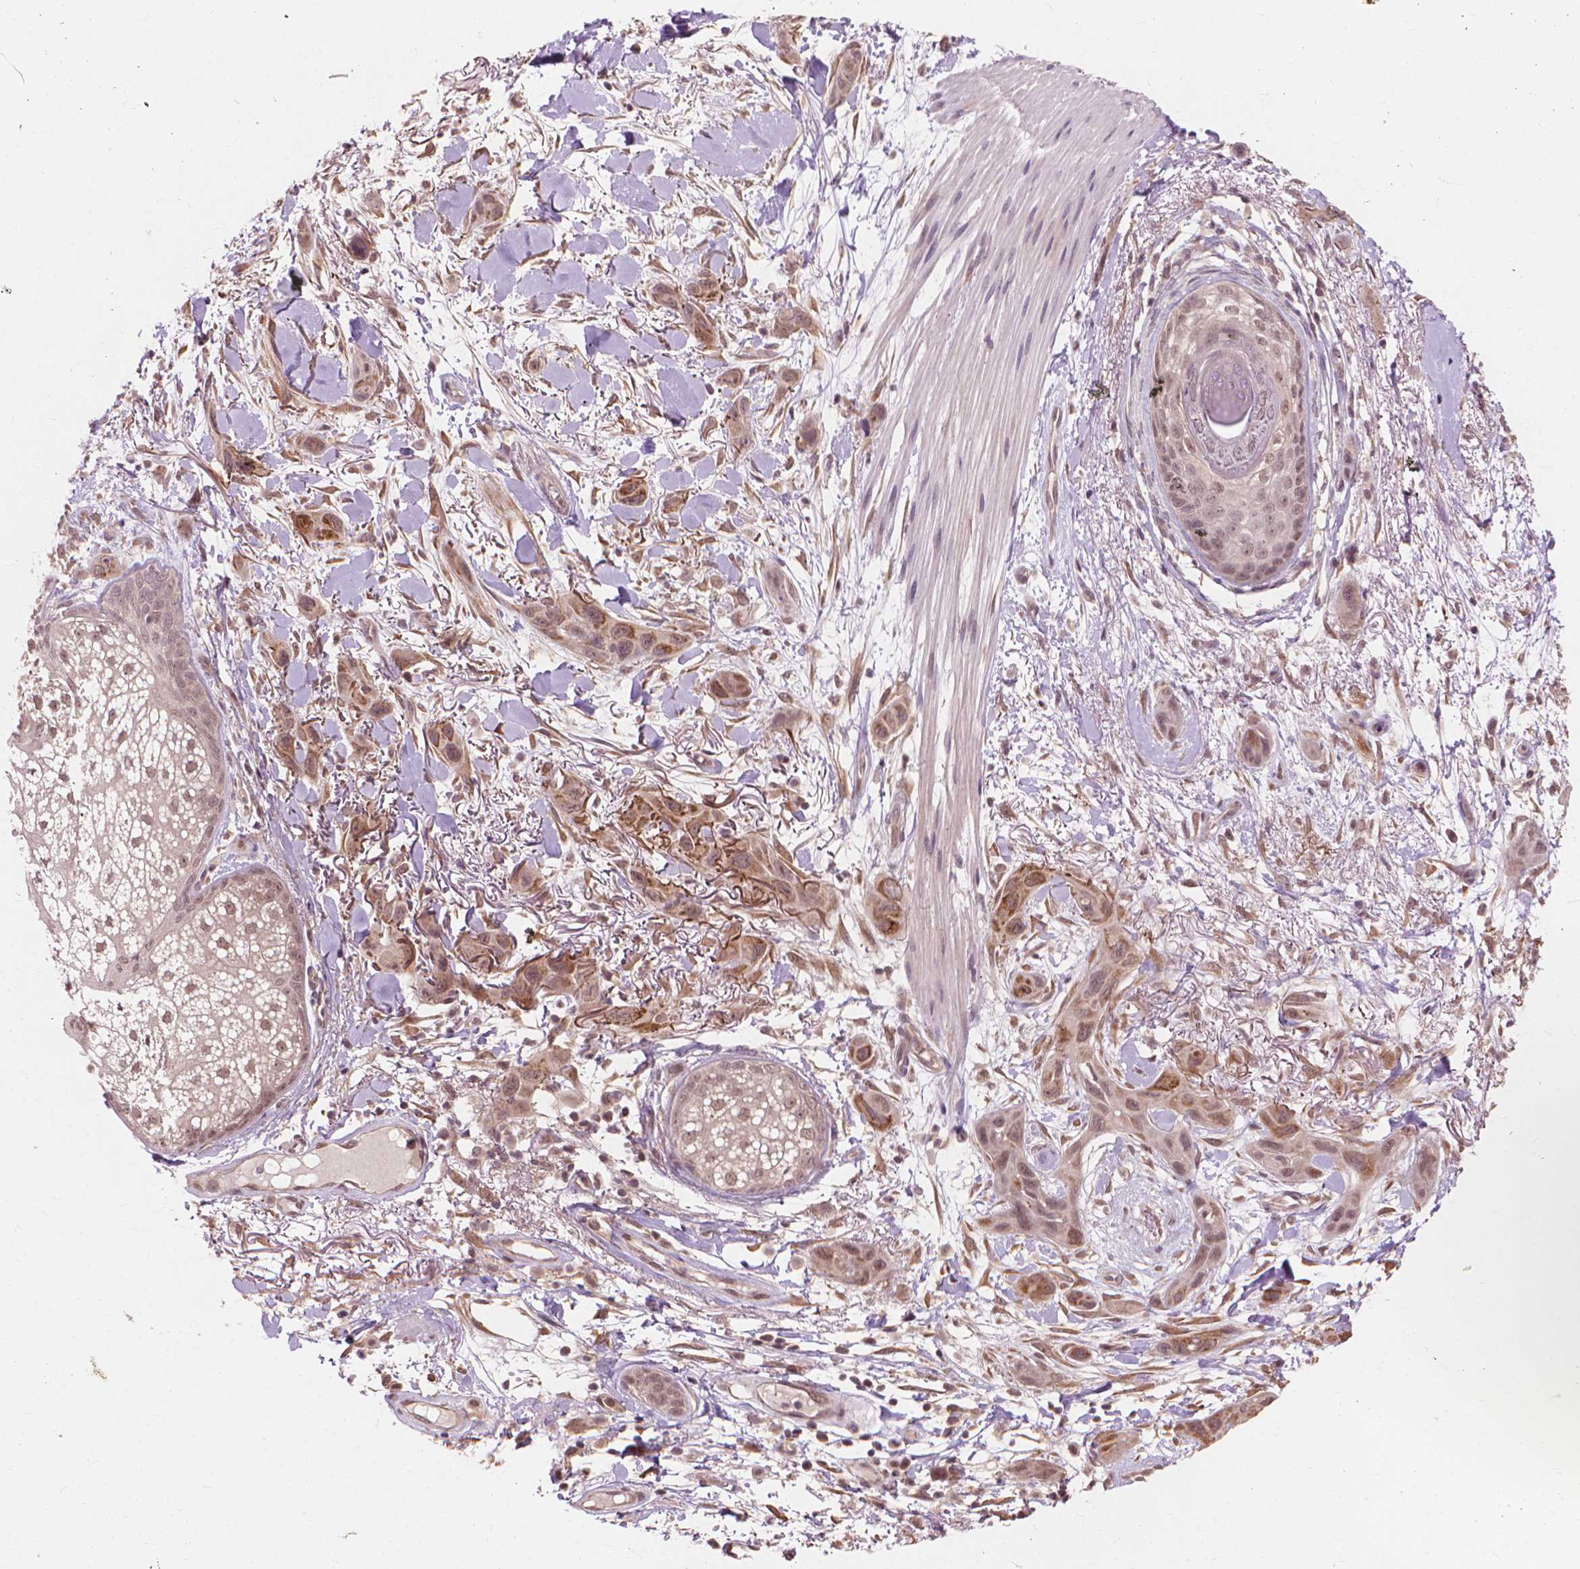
{"staining": {"intensity": "moderate", "quantity": ">75%", "location": "cytoplasmic/membranous,nuclear"}, "tissue": "skin cancer", "cell_type": "Tumor cells", "image_type": "cancer", "snomed": [{"axis": "morphology", "description": "Squamous cell carcinoma, NOS"}, {"axis": "topography", "description": "Skin"}], "caption": "Human skin cancer (squamous cell carcinoma) stained with a brown dye exhibits moderate cytoplasmic/membranous and nuclear positive staining in about >75% of tumor cells.", "gene": "SSU72", "patient": {"sex": "male", "age": 79}}